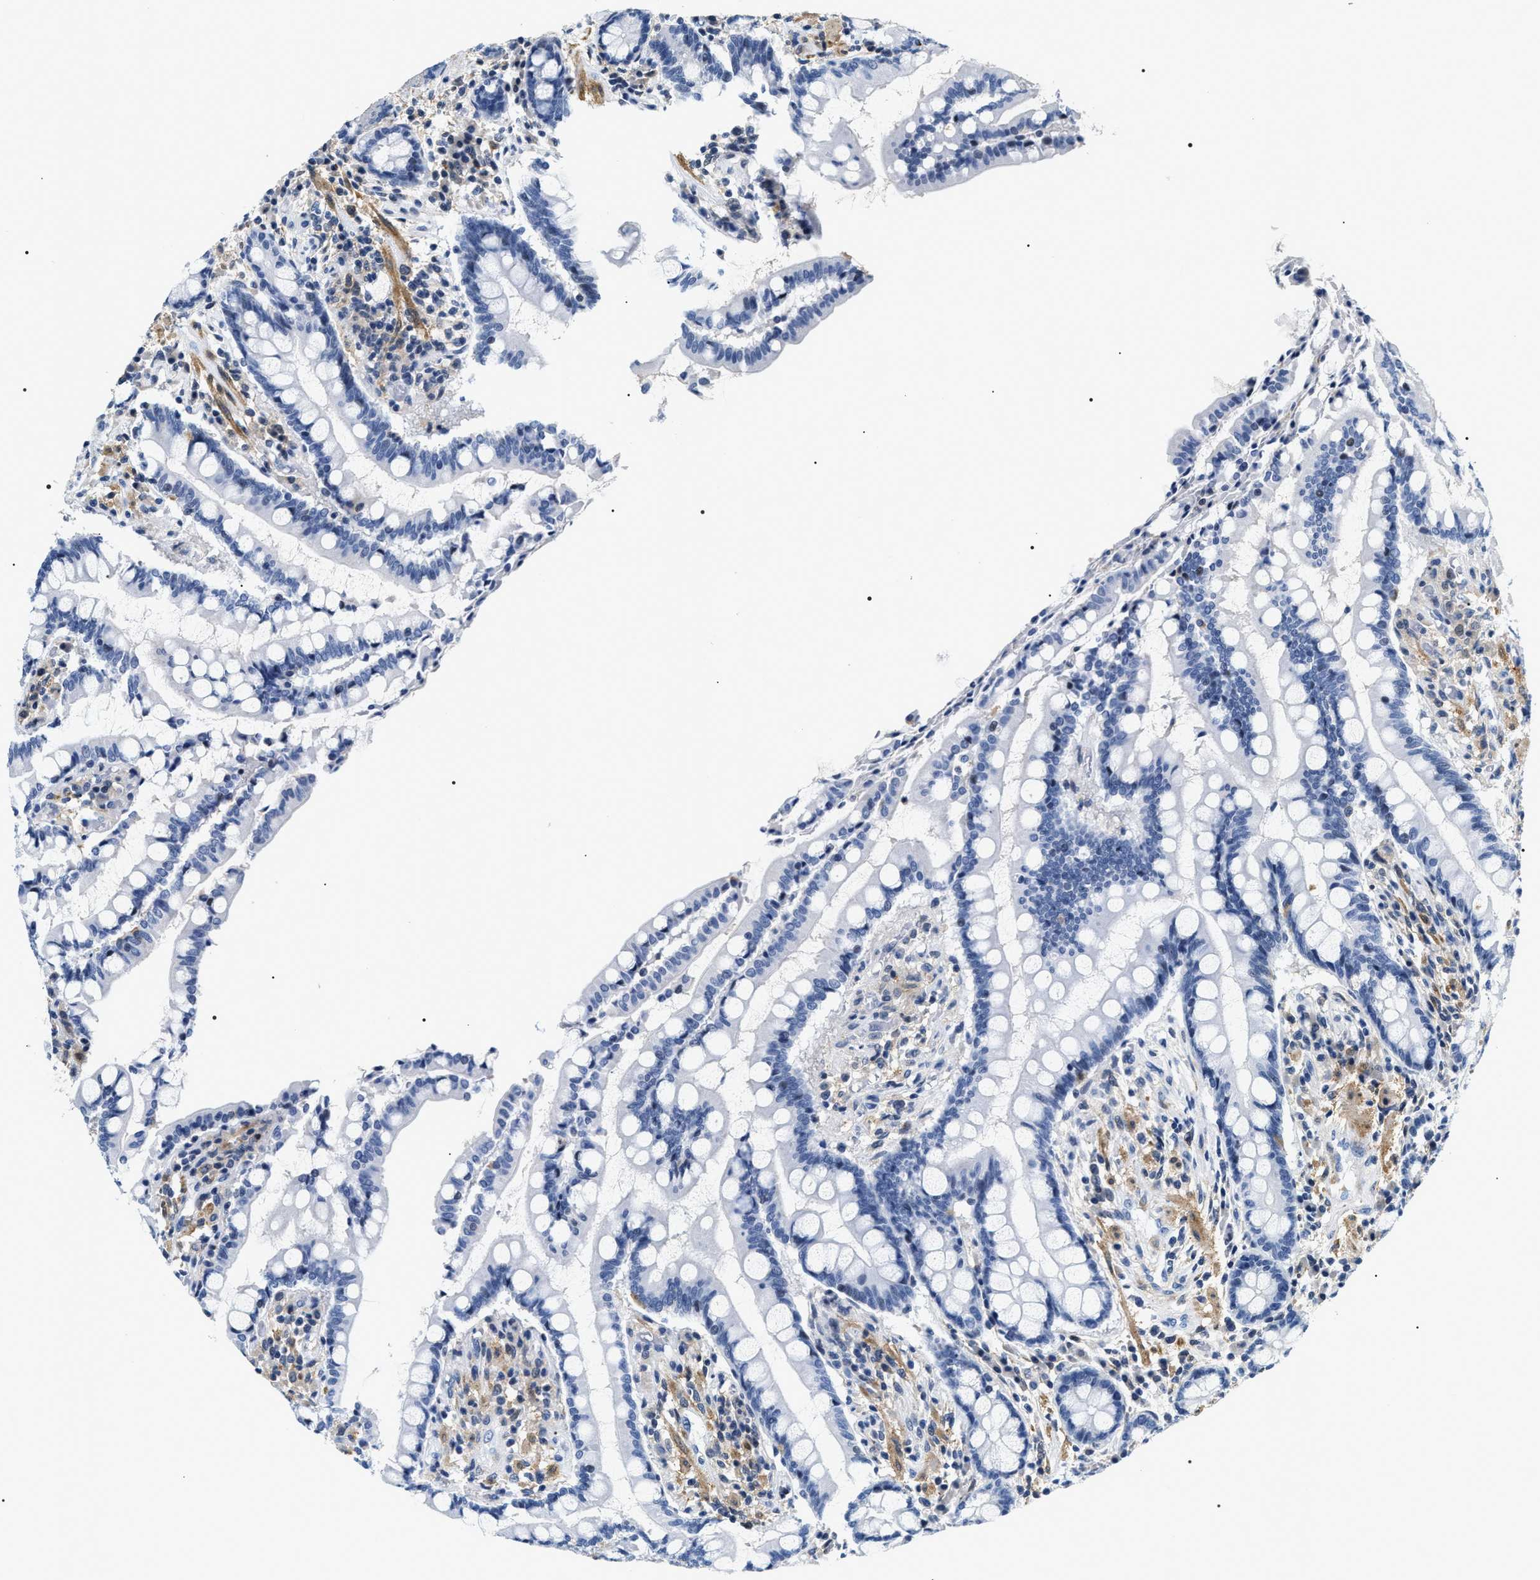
{"staining": {"intensity": "negative", "quantity": "none", "location": "none"}, "tissue": "colon", "cell_type": "Endothelial cells", "image_type": "normal", "snomed": [{"axis": "morphology", "description": "Normal tissue, NOS"}, {"axis": "topography", "description": "Colon"}], "caption": "Immunohistochemistry (IHC) image of normal colon: human colon stained with DAB demonstrates no significant protein staining in endothelial cells. Nuclei are stained in blue.", "gene": "BAG2", "patient": {"sex": "male", "age": 73}}